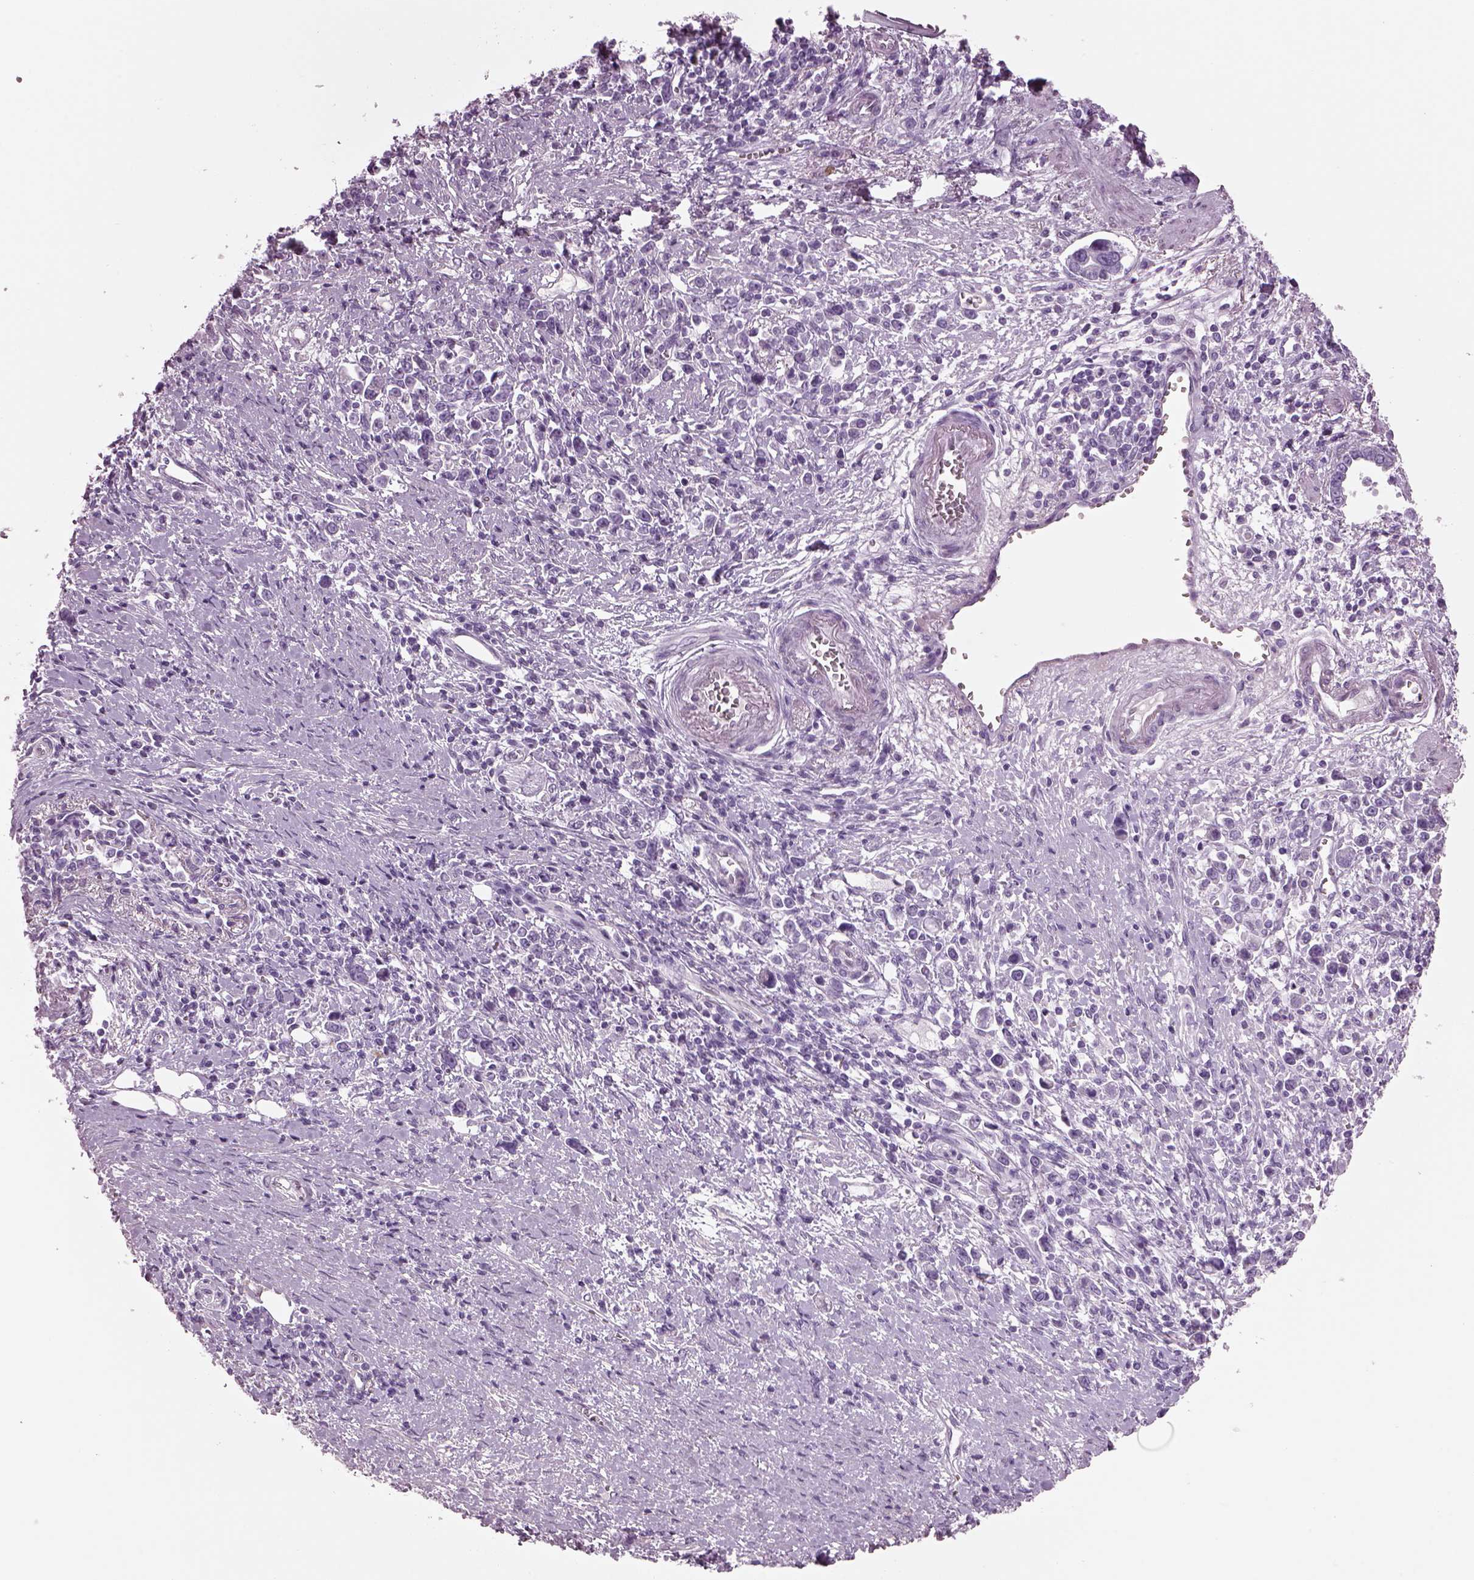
{"staining": {"intensity": "negative", "quantity": "none", "location": "none"}, "tissue": "stomach cancer", "cell_type": "Tumor cells", "image_type": "cancer", "snomed": [{"axis": "morphology", "description": "Adenocarcinoma, NOS"}, {"axis": "topography", "description": "Stomach"}], "caption": "Immunohistochemistry (IHC) histopathology image of human stomach cancer stained for a protein (brown), which demonstrates no positivity in tumor cells.", "gene": "KRTAP3-2", "patient": {"sex": "male", "age": 63}}